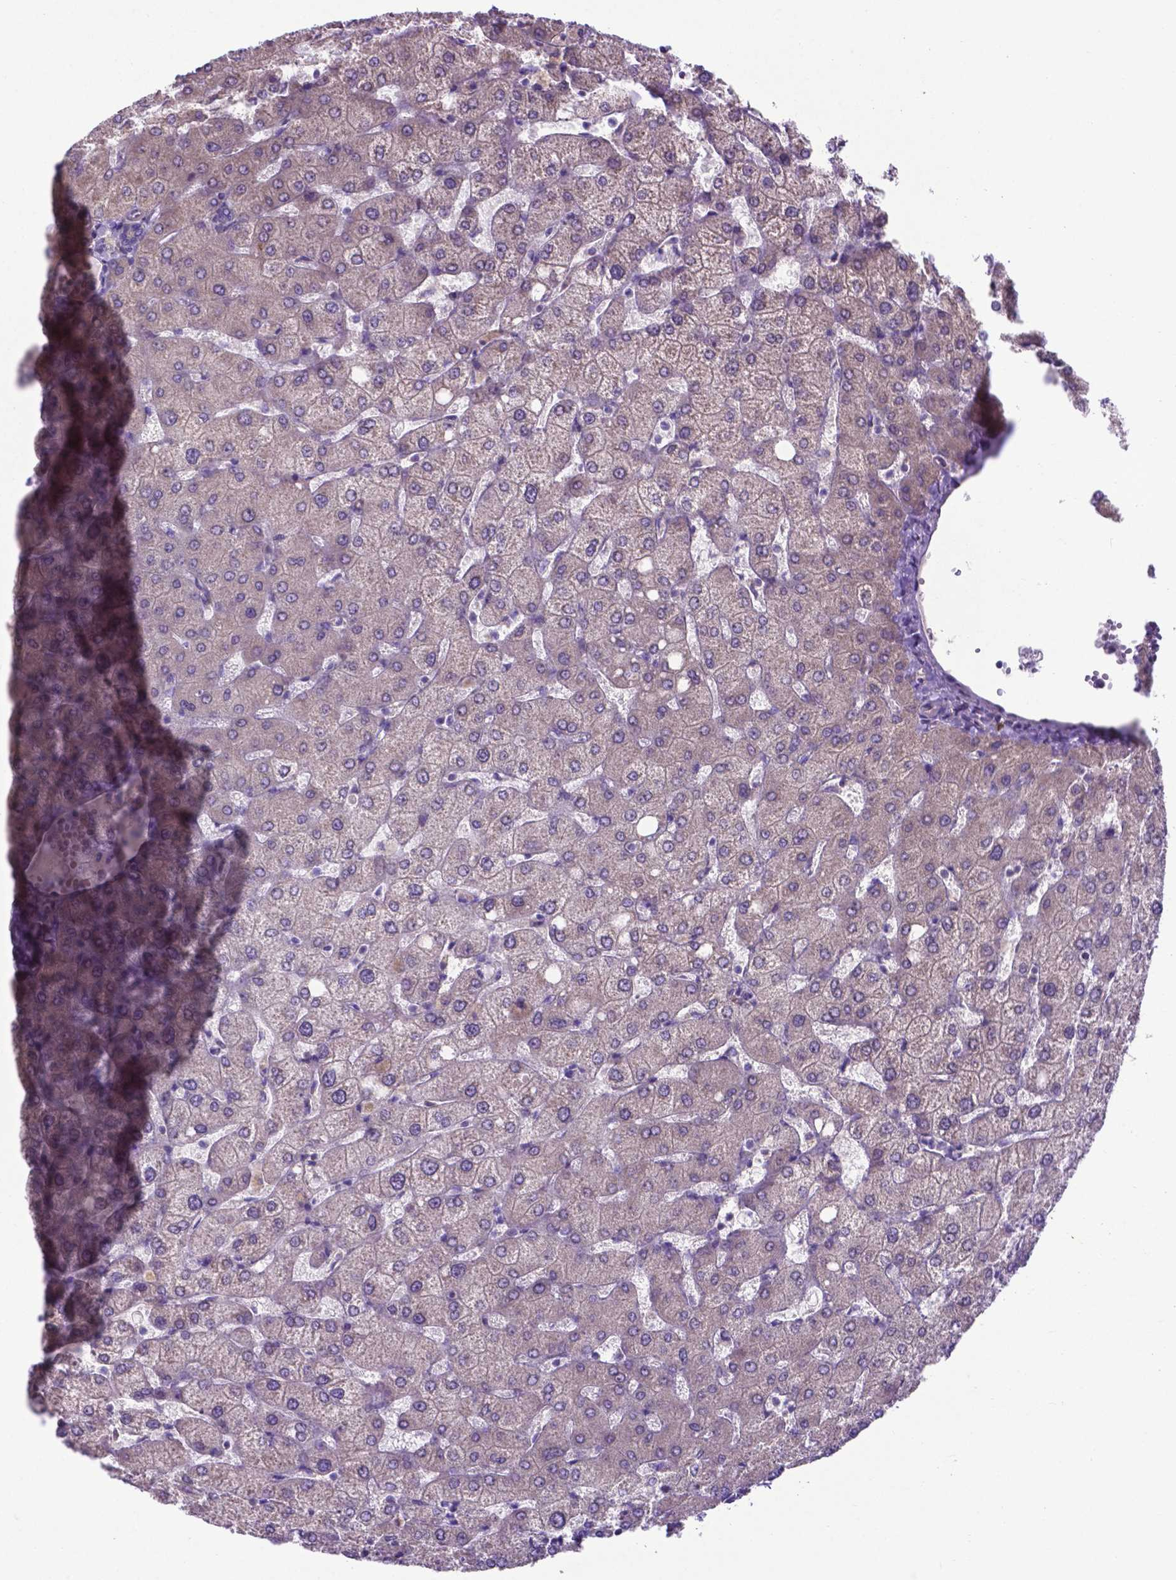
{"staining": {"intensity": "negative", "quantity": "none", "location": "none"}, "tissue": "liver", "cell_type": "Cholangiocytes", "image_type": "normal", "snomed": [{"axis": "morphology", "description": "Normal tissue, NOS"}, {"axis": "topography", "description": "Liver"}], "caption": "An immunohistochemistry image of benign liver is shown. There is no staining in cholangiocytes of liver. (DAB (3,3'-diaminobenzidine) immunohistochemistry with hematoxylin counter stain).", "gene": "RPL6", "patient": {"sex": "female", "age": 54}}